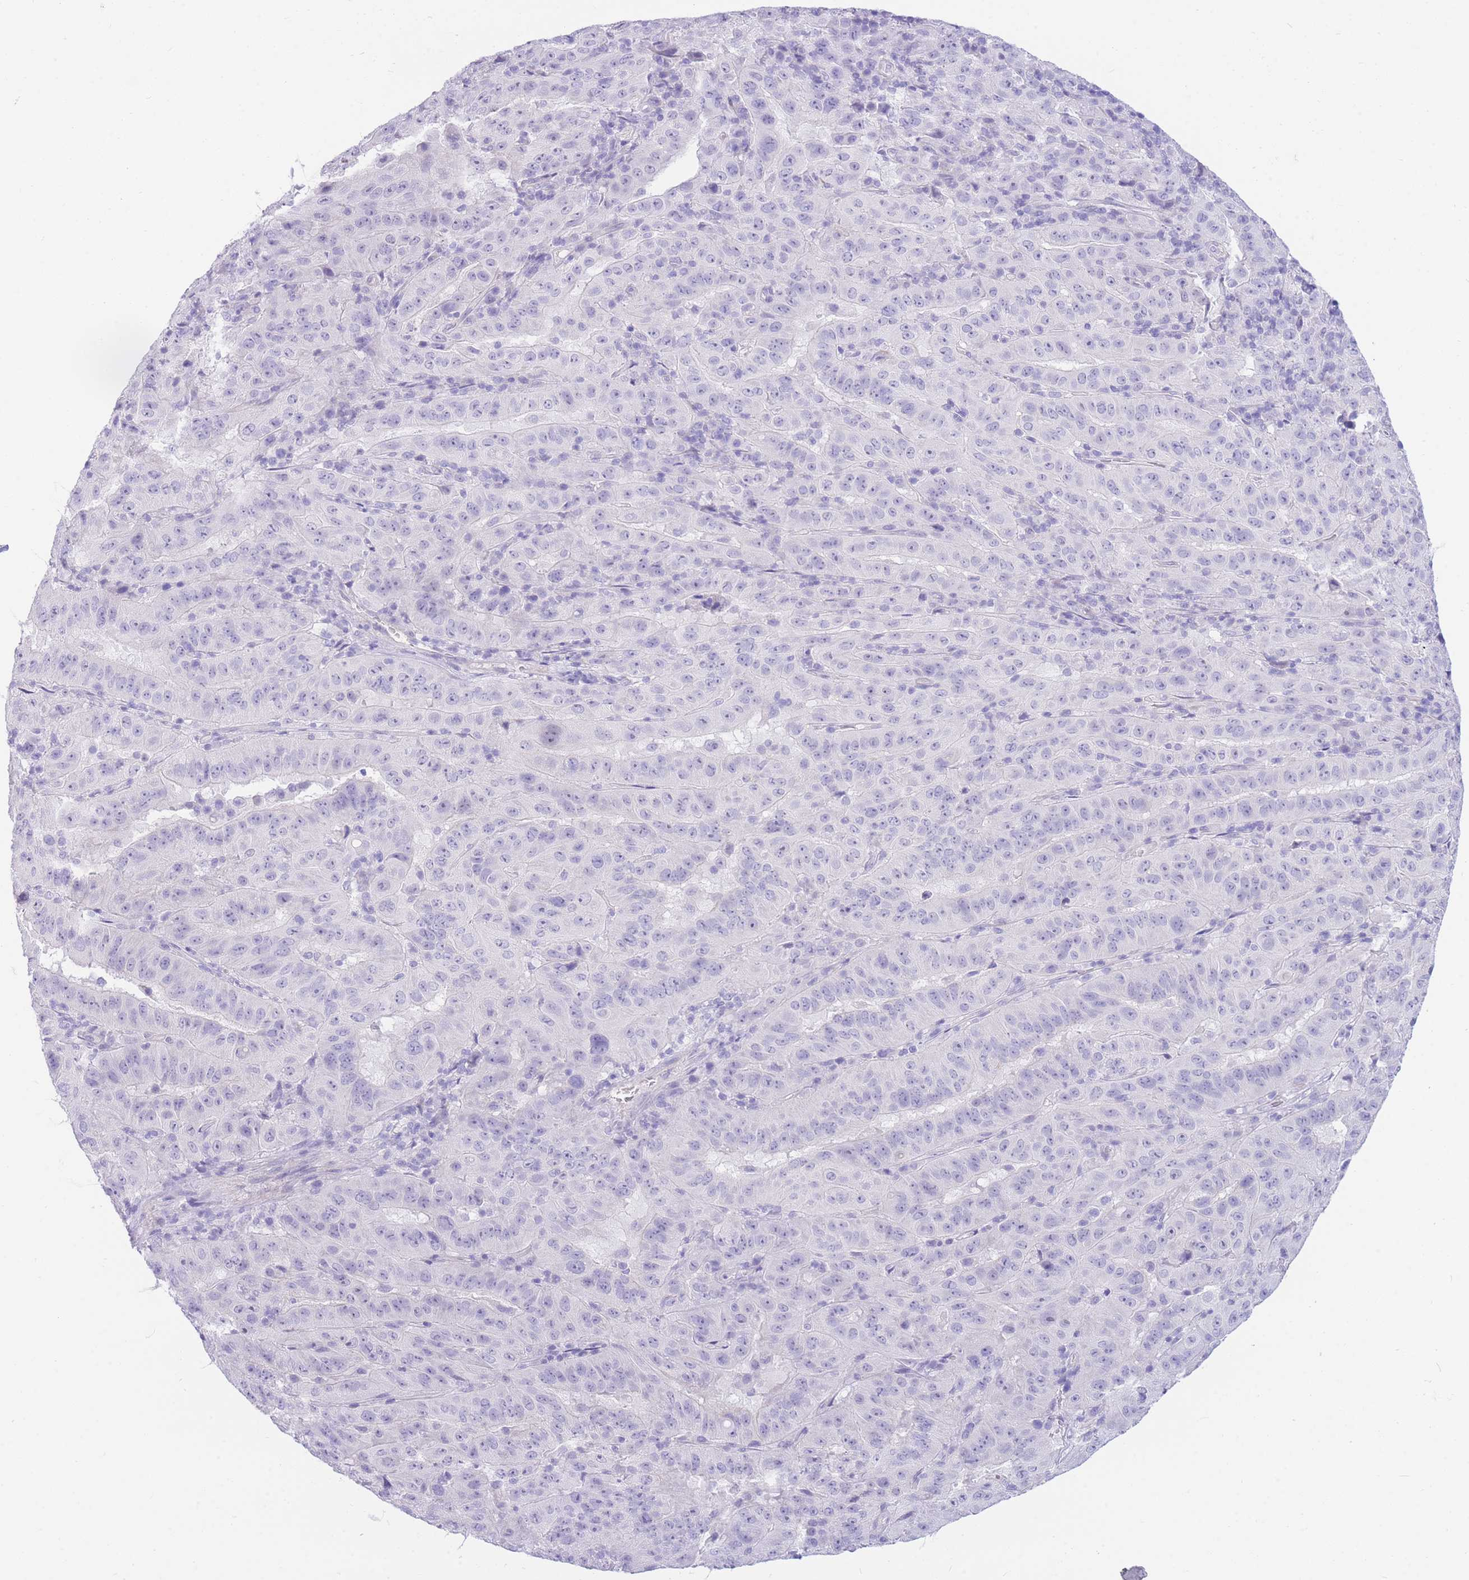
{"staining": {"intensity": "negative", "quantity": "none", "location": "none"}, "tissue": "pancreatic cancer", "cell_type": "Tumor cells", "image_type": "cancer", "snomed": [{"axis": "morphology", "description": "Adenocarcinoma, NOS"}, {"axis": "topography", "description": "Pancreas"}], "caption": "Immunohistochemical staining of human adenocarcinoma (pancreatic) reveals no significant staining in tumor cells.", "gene": "ZNF311", "patient": {"sex": "male", "age": 63}}